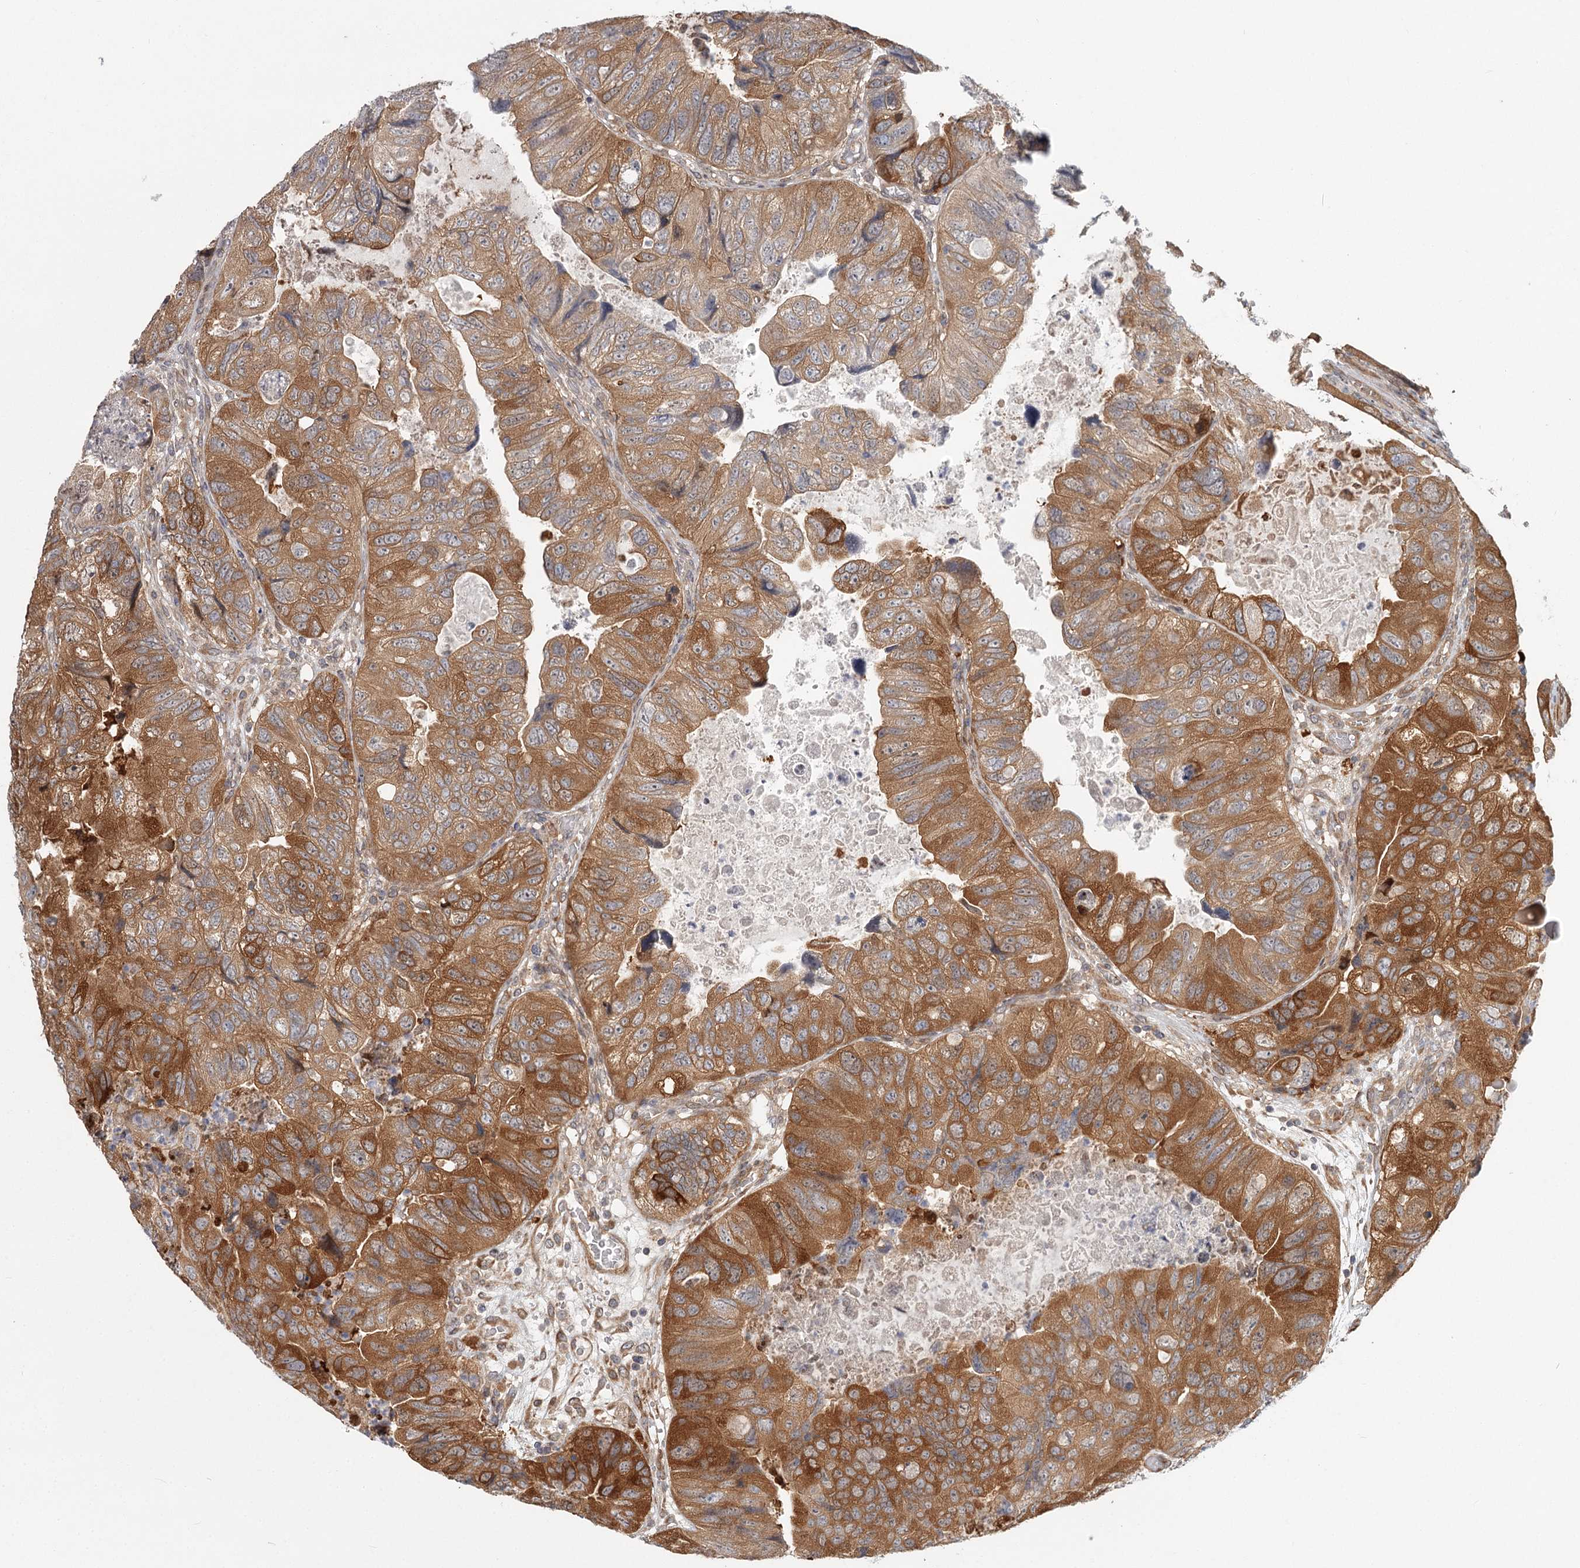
{"staining": {"intensity": "moderate", "quantity": ">75%", "location": "cytoplasmic/membranous"}, "tissue": "colorectal cancer", "cell_type": "Tumor cells", "image_type": "cancer", "snomed": [{"axis": "morphology", "description": "Adenocarcinoma, NOS"}, {"axis": "topography", "description": "Rectum"}], "caption": "Colorectal cancer (adenocarcinoma) tissue displays moderate cytoplasmic/membranous staining in about >75% of tumor cells Using DAB (brown) and hematoxylin (blue) stains, captured at high magnification using brightfield microscopy.", "gene": "CCNG2", "patient": {"sex": "male", "age": 63}}